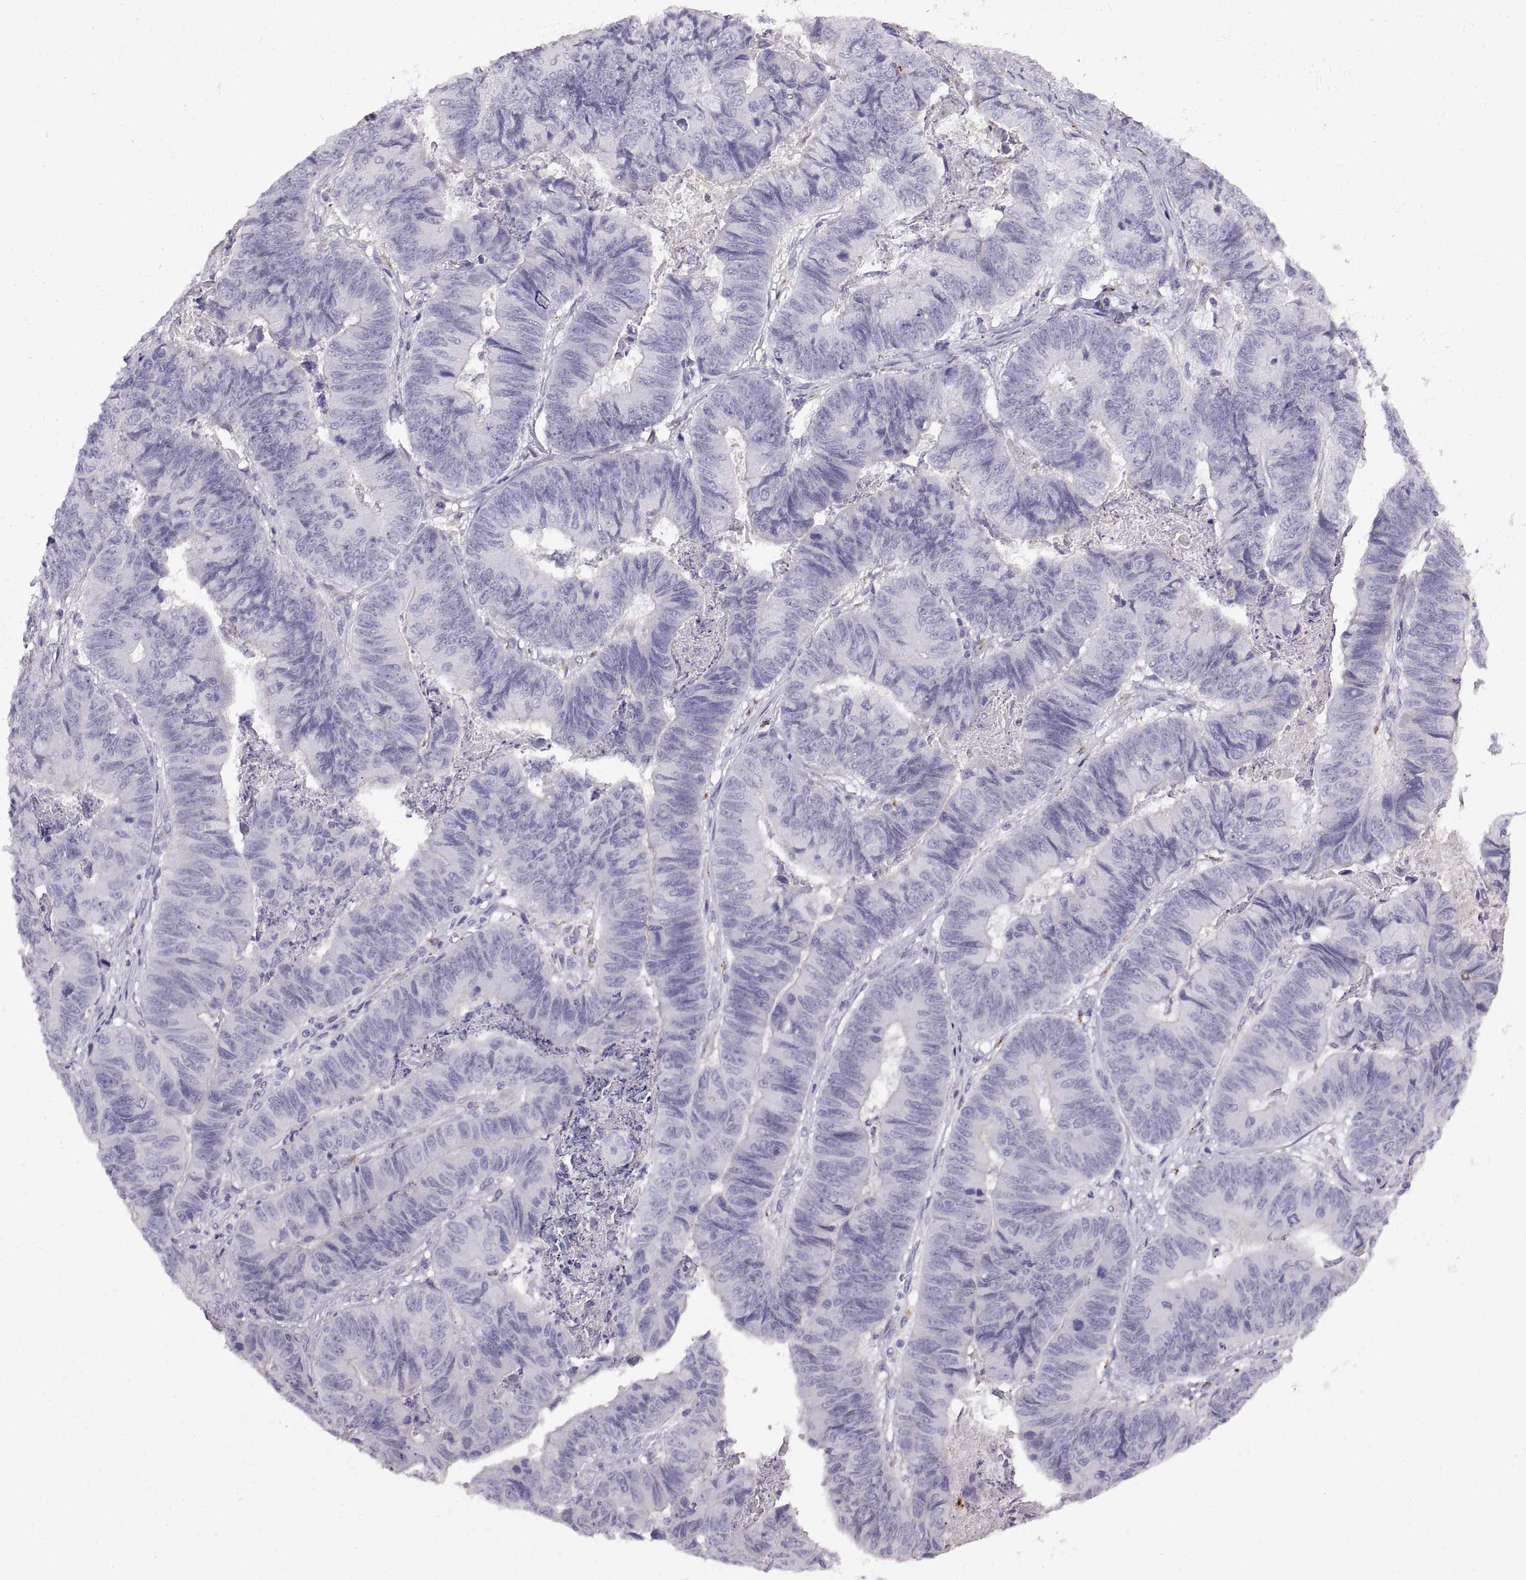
{"staining": {"intensity": "negative", "quantity": "none", "location": "none"}, "tissue": "stomach cancer", "cell_type": "Tumor cells", "image_type": "cancer", "snomed": [{"axis": "morphology", "description": "Adenocarcinoma, NOS"}, {"axis": "topography", "description": "Stomach, lower"}], "caption": "Immunohistochemistry image of neoplastic tissue: human adenocarcinoma (stomach) stained with DAB (3,3'-diaminobenzidine) displays no significant protein staining in tumor cells.", "gene": "CRYBB3", "patient": {"sex": "male", "age": 77}}